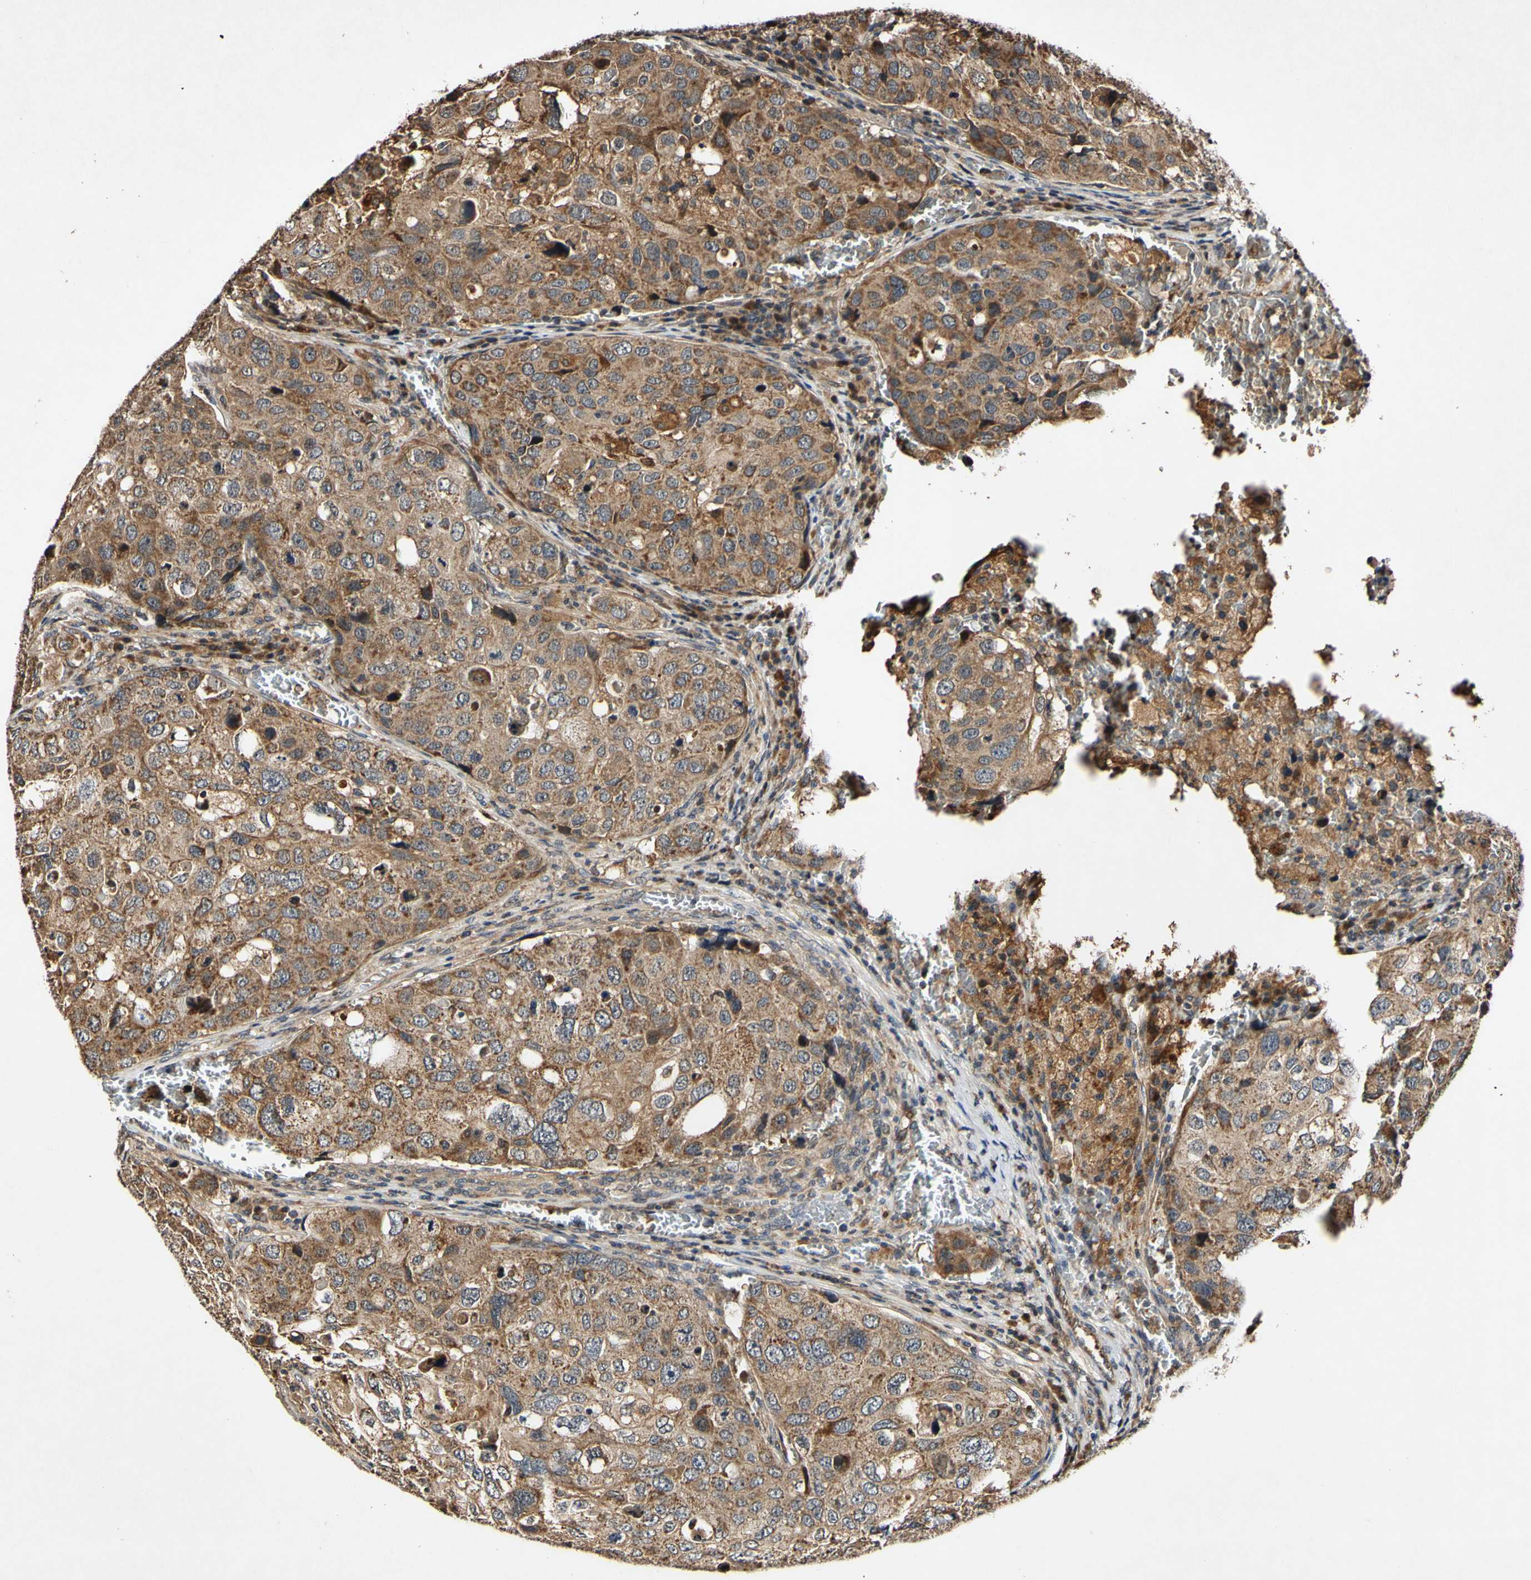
{"staining": {"intensity": "moderate", "quantity": ">75%", "location": "cytoplasmic/membranous"}, "tissue": "urothelial cancer", "cell_type": "Tumor cells", "image_type": "cancer", "snomed": [{"axis": "morphology", "description": "Urothelial carcinoma, High grade"}, {"axis": "topography", "description": "Lymph node"}, {"axis": "topography", "description": "Urinary bladder"}], "caption": "Protein staining of high-grade urothelial carcinoma tissue demonstrates moderate cytoplasmic/membranous positivity in approximately >75% of tumor cells.", "gene": "PLAT", "patient": {"sex": "male", "age": 51}}